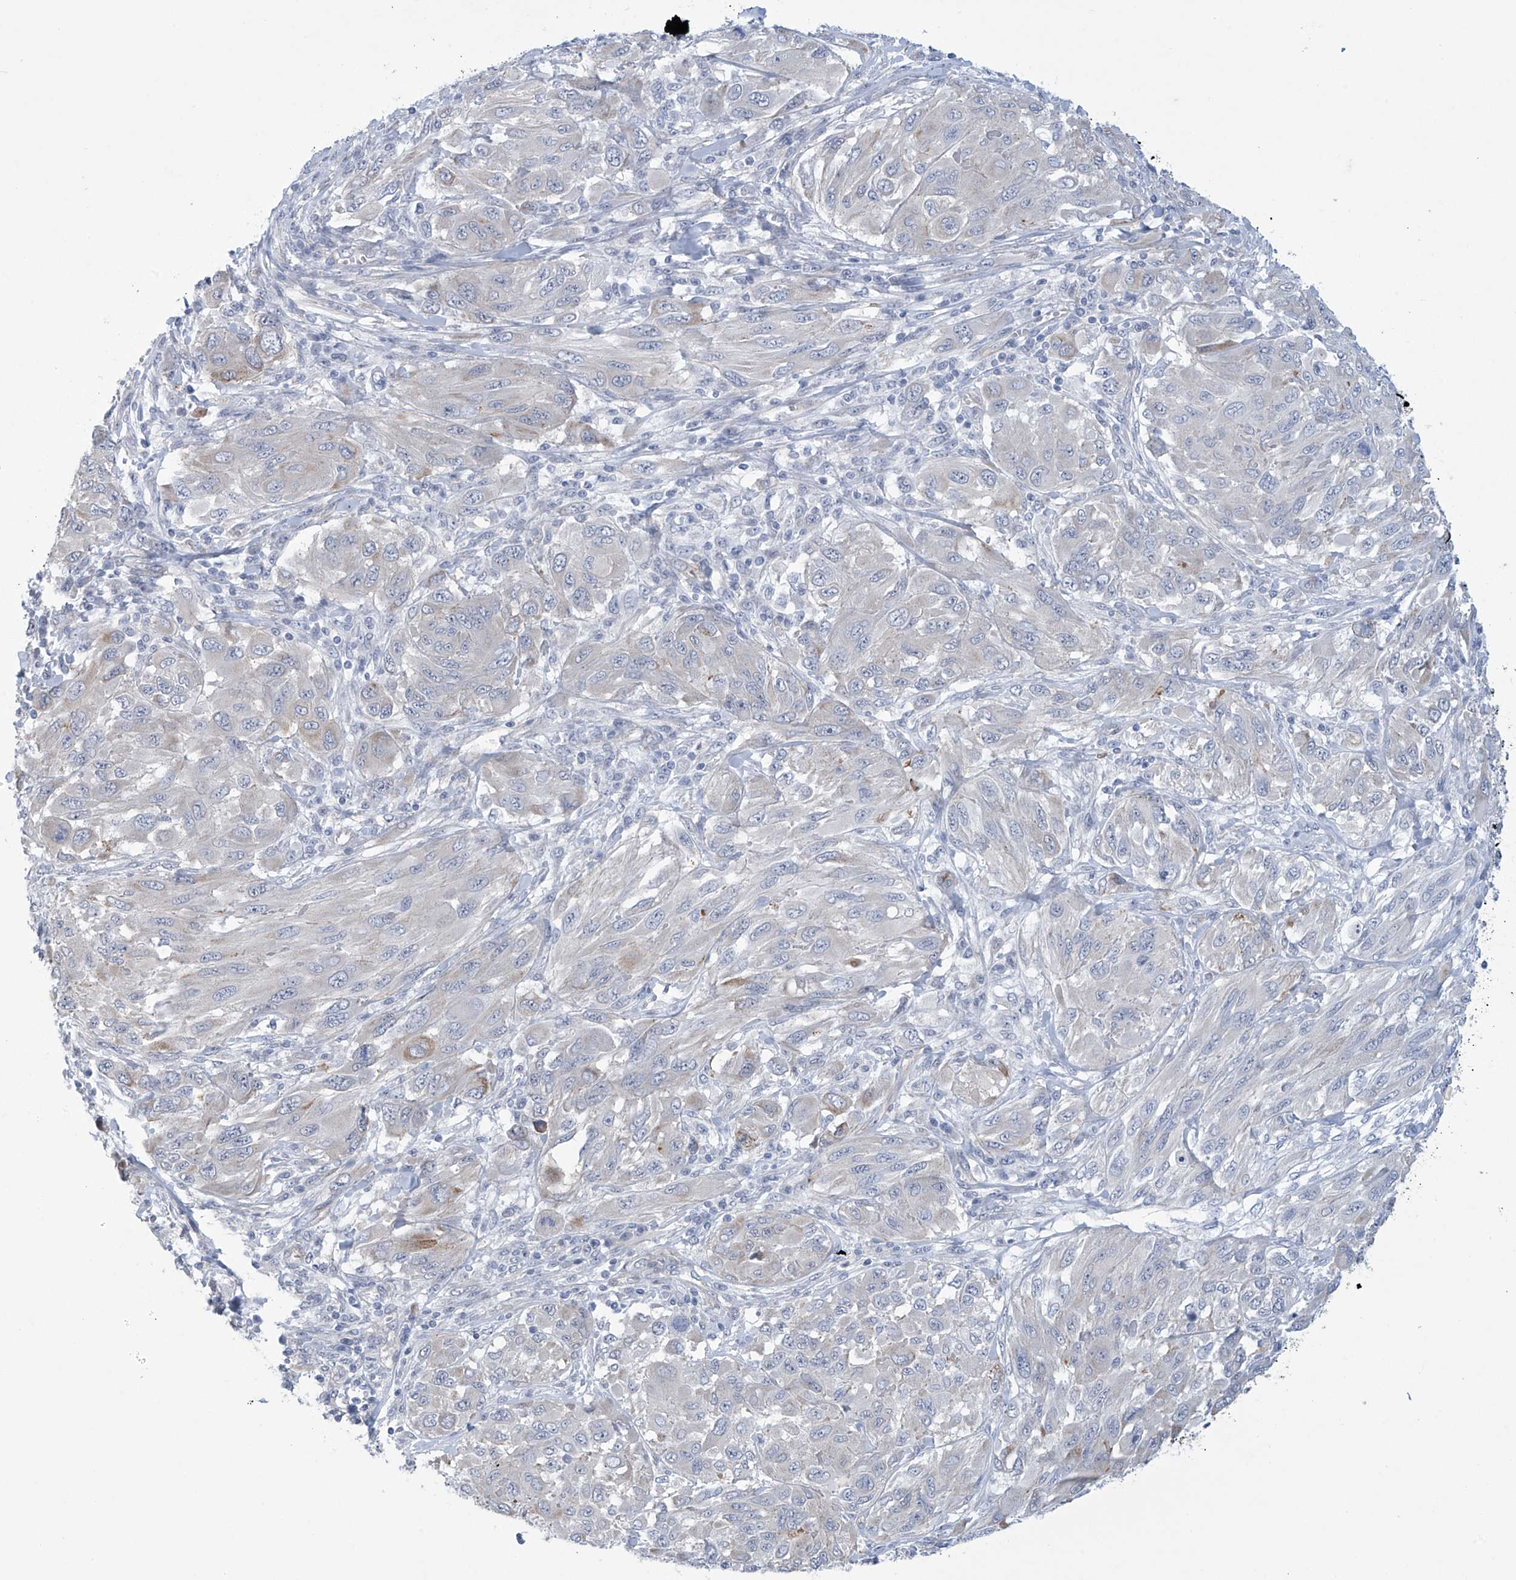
{"staining": {"intensity": "weak", "quantity": "<25%", "location": "cytoplasmic/membranous"}, "tissue": "melanoma", "cell_type": "Tumor cells", "image_type": "cancer", "snomed": [{"axis": "morphology", "description": "Malignant melanoma, NOS"}, {"axis": "topography", "description": "Skin"}], "caption": "Photomicrograph shows no protein positivity in tumor cells of melanoma tissue.", "gene": "ABHD13", "patient": {"sex": "female", "age": 91}}